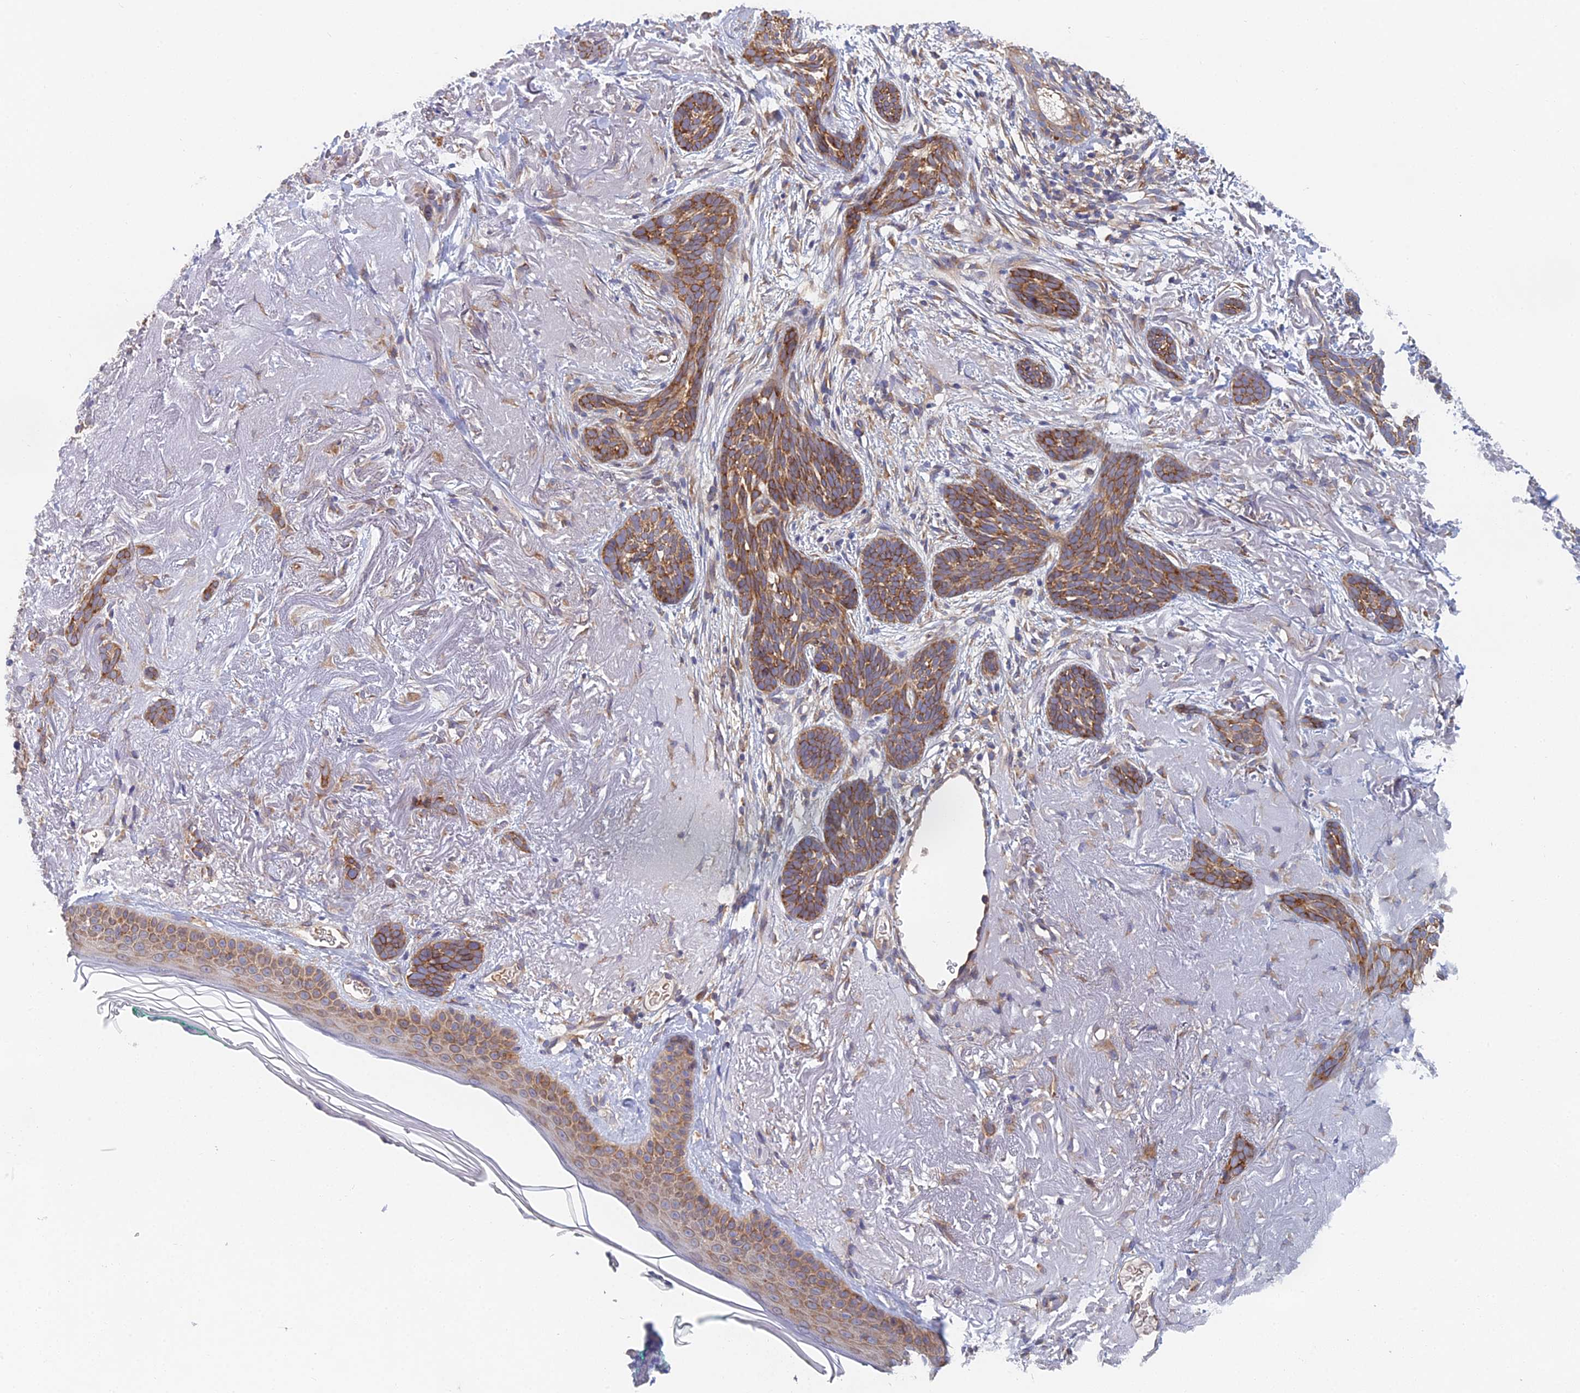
{"staining": {"intensity": "moderate", "quantity": ">75%", "location": "cytoplasmic/membranous"}, "tissue": "skin cancer", "cell_type": "Tumor cells", "image_type": "cancer", "snomed": [{"axis": "morphology", "description": "Basal cell carcinoma"}, {"axis": "topography", "description": "Skin"}], "caption": "Human skin cancer stained with a protein marker displays moderate staining in tumor cells.", "gene": "ELOF1", "patient": {"sex": "male", "age": 71}}